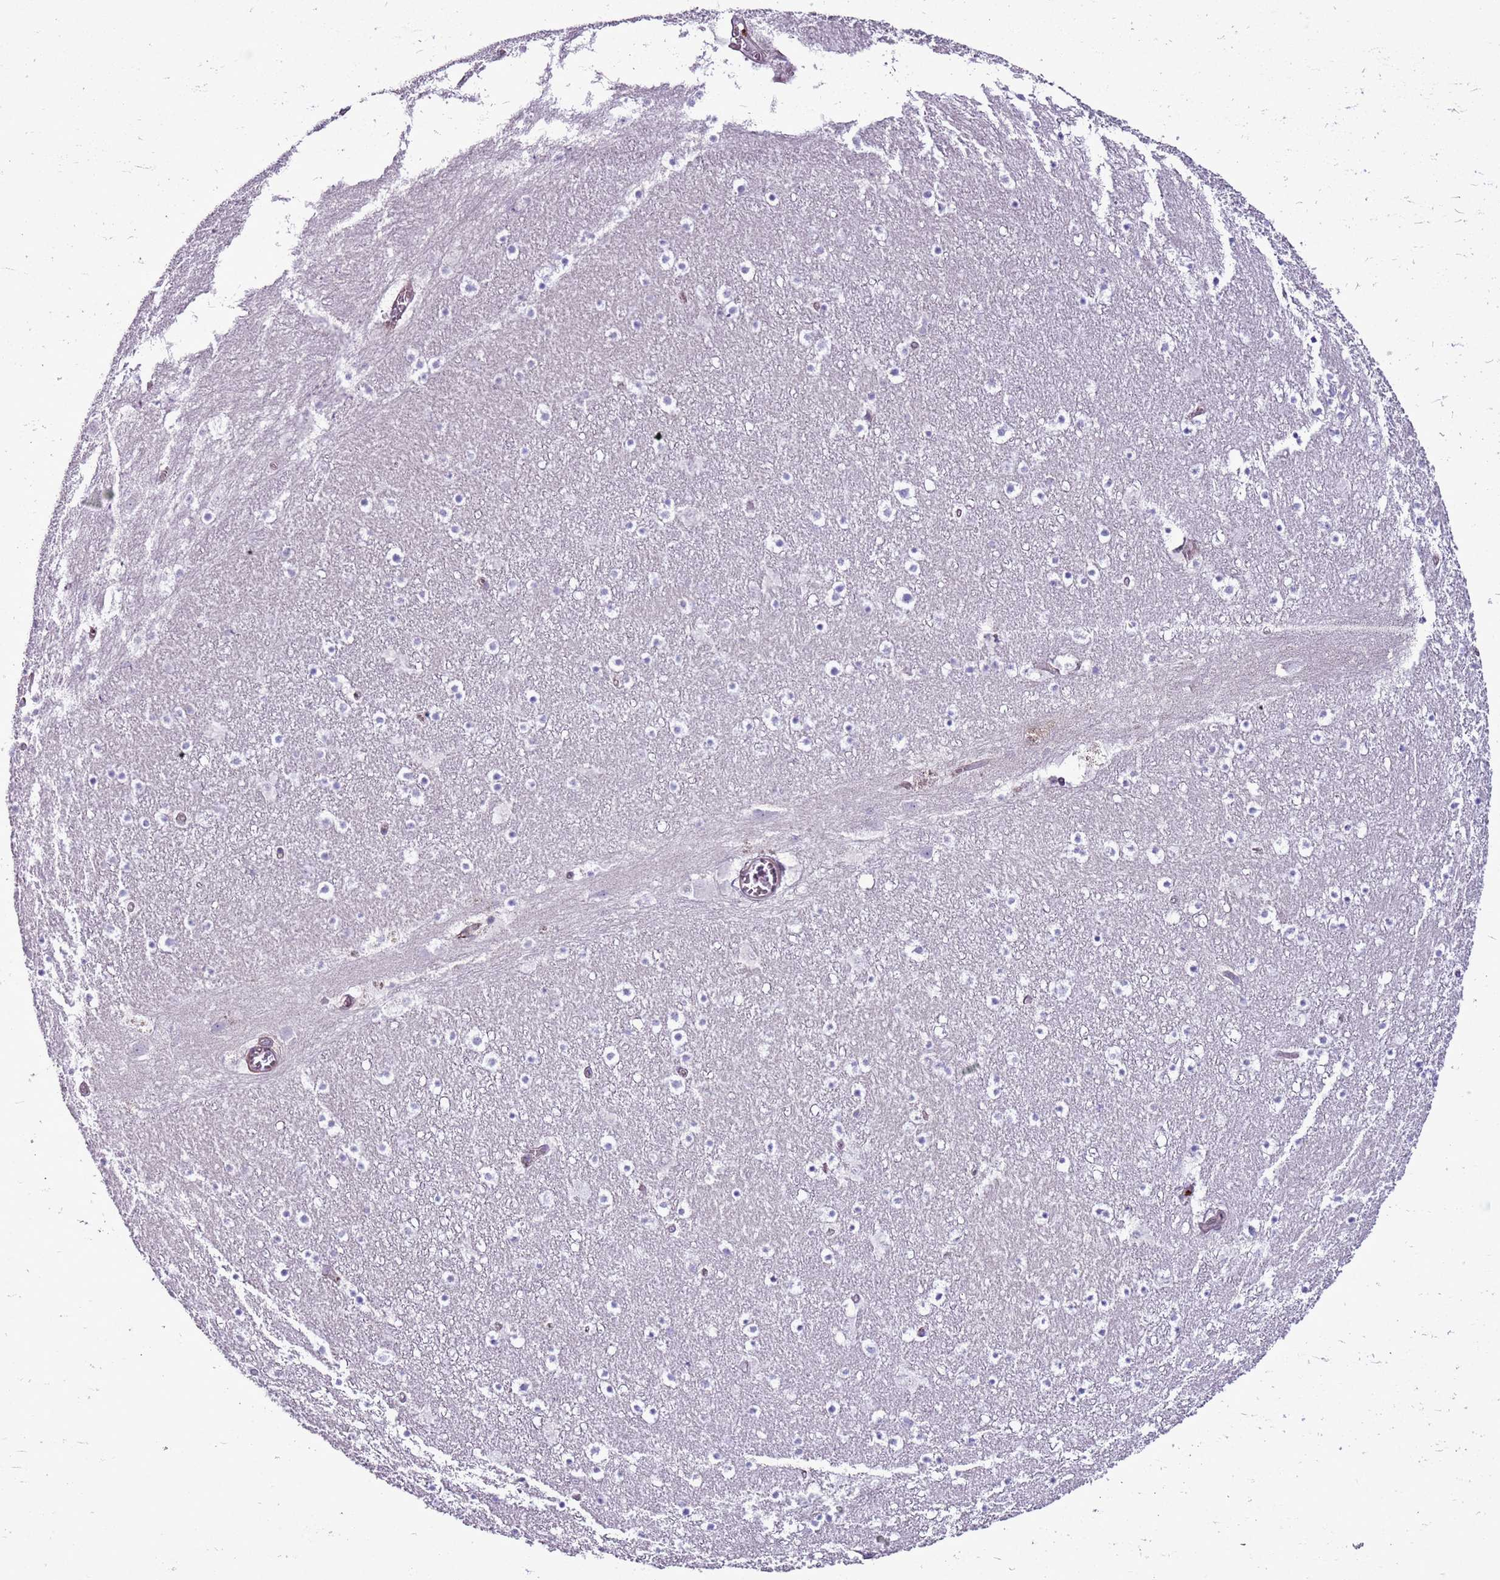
{"staining": {"intensity": "negative", "quantity": "none", "location": "none"}, "tissue": "caudate", "cell_type": "Glial cells", "image_type": "normal", "snomed": [{"axis": "morphology", "description": "Normal tissue, NOS"}, {"axis": "topography", "description": "Lateral ventricle wall"}], "caption": "Photomicrograph shows no significant protein staining in glial cells of benign caudate. (IHC, brightfield microscopy, high magnification).", "gene": "CHAC2", "patient": {"sex": "male", "age": 45}}